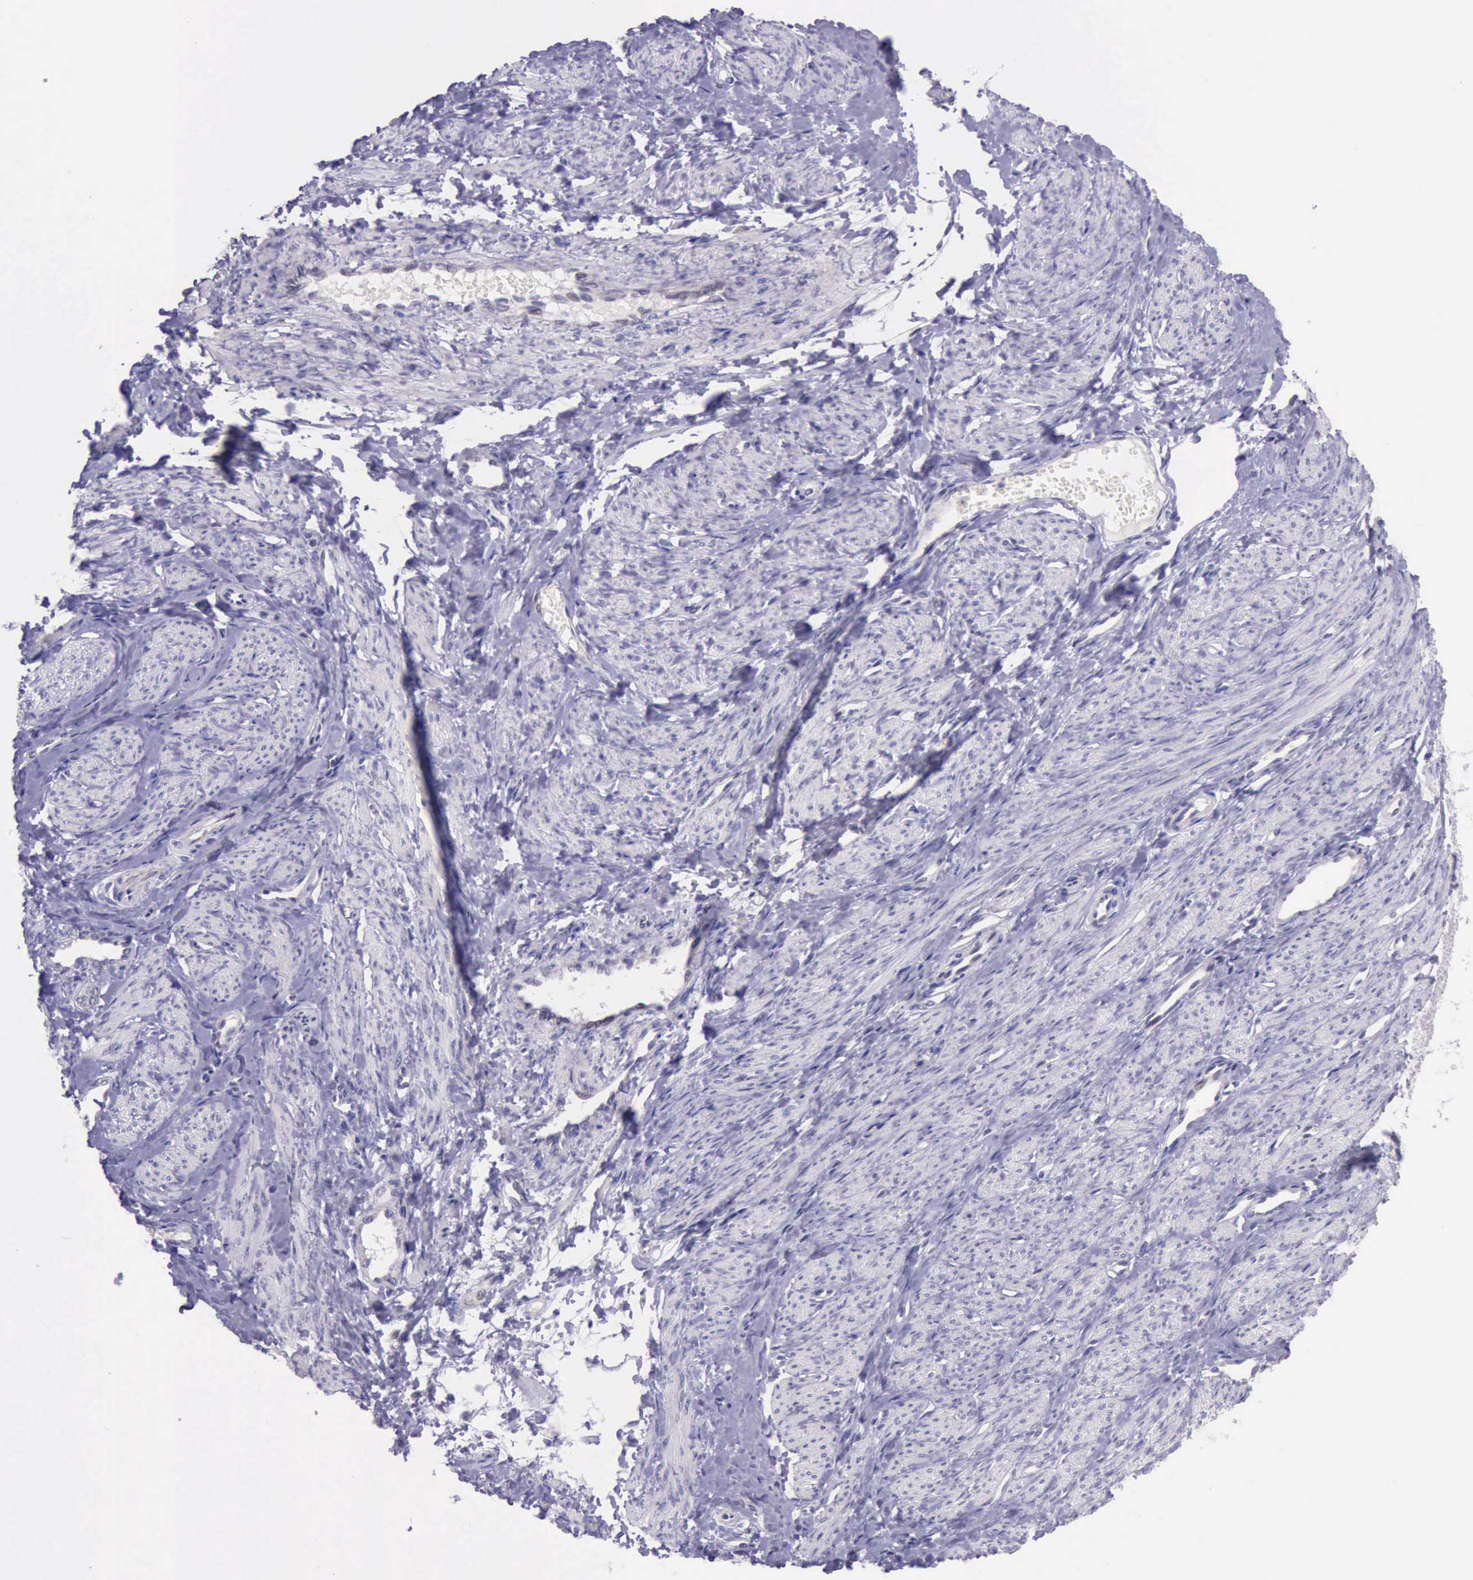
{"staining": {"intensity": "negative", "quantity": "none", "location": "none"}, "tissue": "smooth muscle", "cell_type": "Smooth muscle cells", "image_type": "normal", "snomed": [{"axis": "morphology", "description": "Normal tissue, NOS"}, {"axis": "topography", "description": "Smooth muscle"}, {"axis": "topography", "description": "Uterus"}], "caption": "Immunohistochemistry photomicrograph of normal human smooth muscle stained for a protein (brown), which exhibits no positivity in smooth muscle cells. (DAB (3,3'-diaminobenzidine) IHC visualized using brightfield microscopy, high magnification).", "gene": "PARP1", "patient": {"sex": "female", "age": 39}}